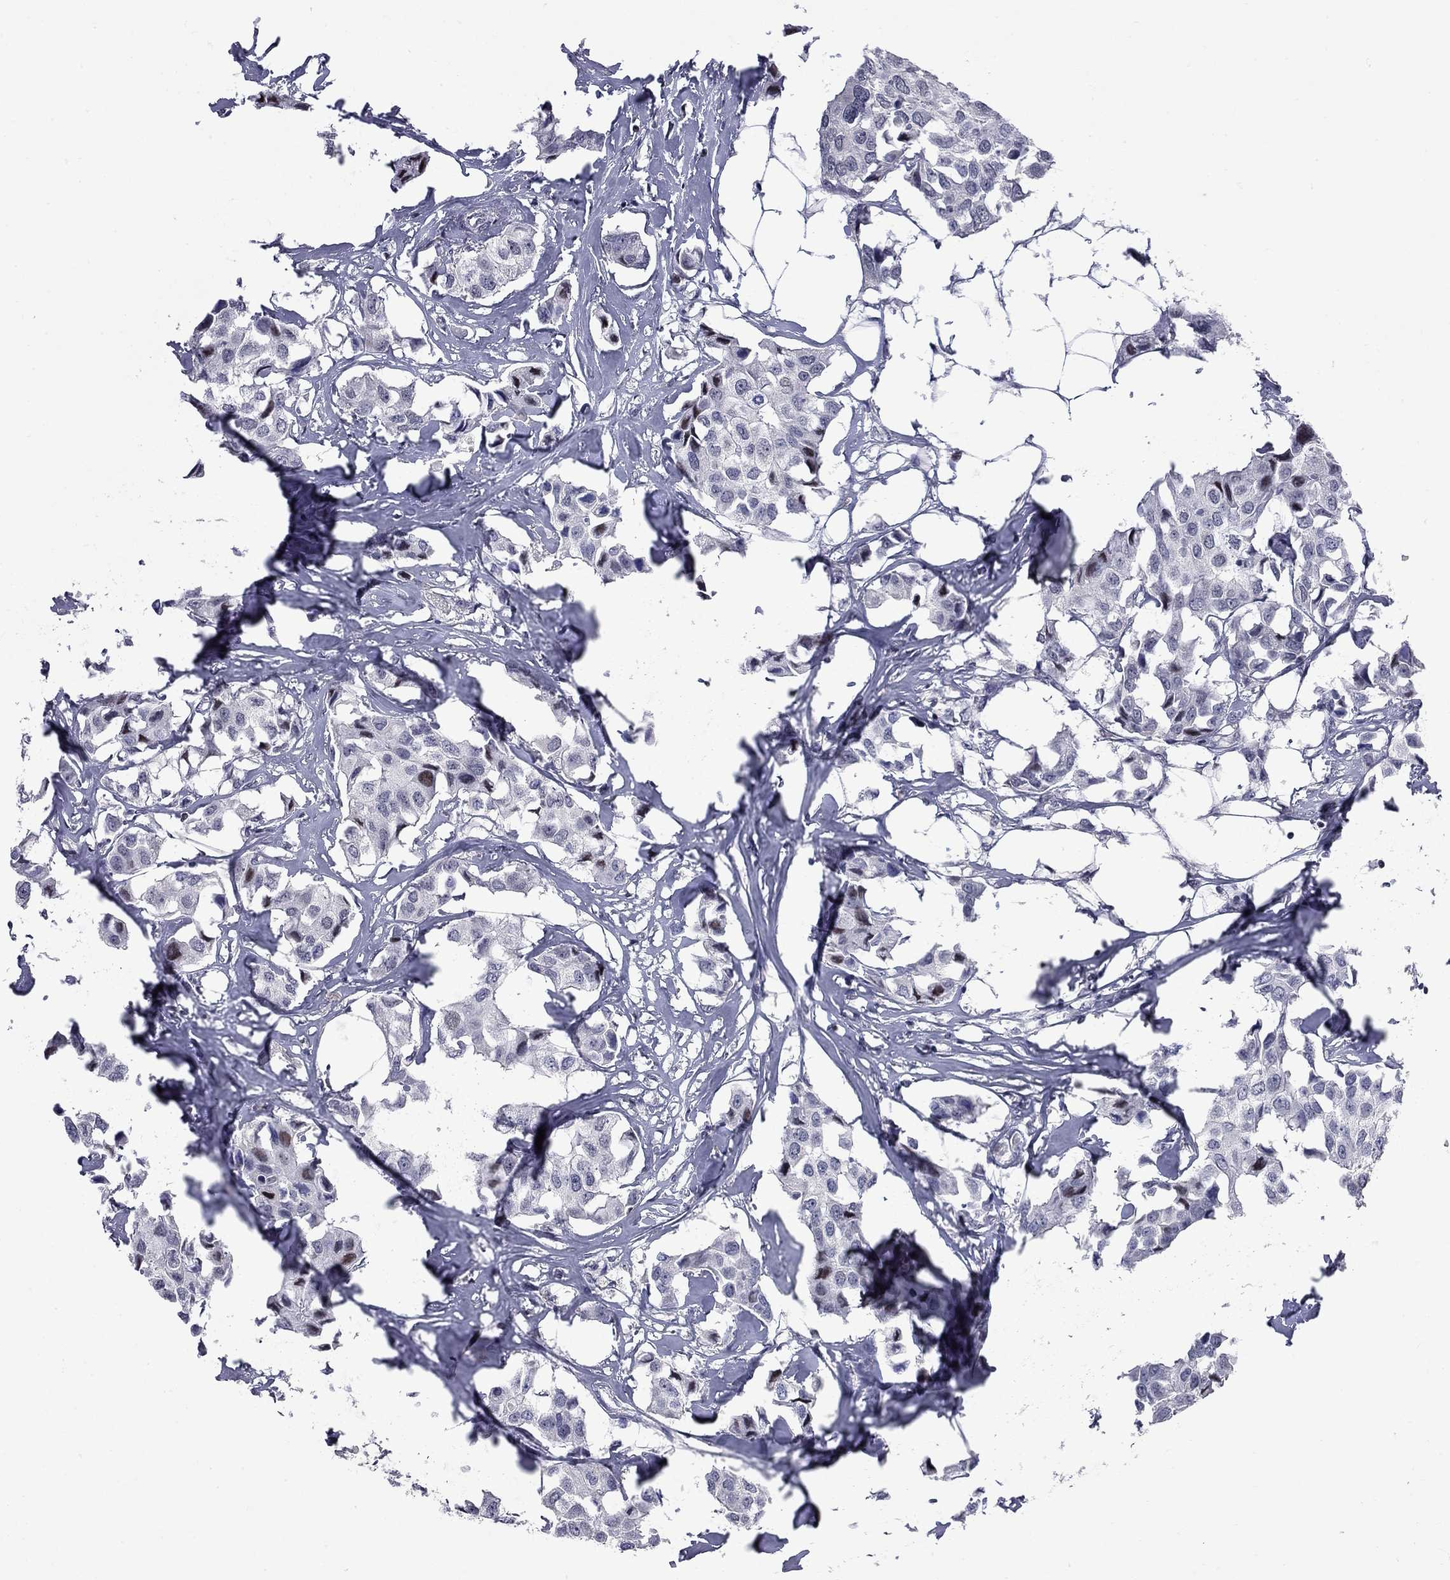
{"staining": {"intensity": "negative", "quantity": "none", "location": "none"}, "tissue": "breast cancer", "cell_type": "Tumor cells", "image_type": "cancer", "snomed": [{"axis": "morphology", "description": "Duct carcinoma"}, {"axis": "topography", "description": "Breast"}], "caption": "Protein analysis of invasive ductal carcinoma (breast) exhibits no significant expression in tumor cells.", "gene": "ZNF154", "patient": {"sex": "female", "age": 80}}